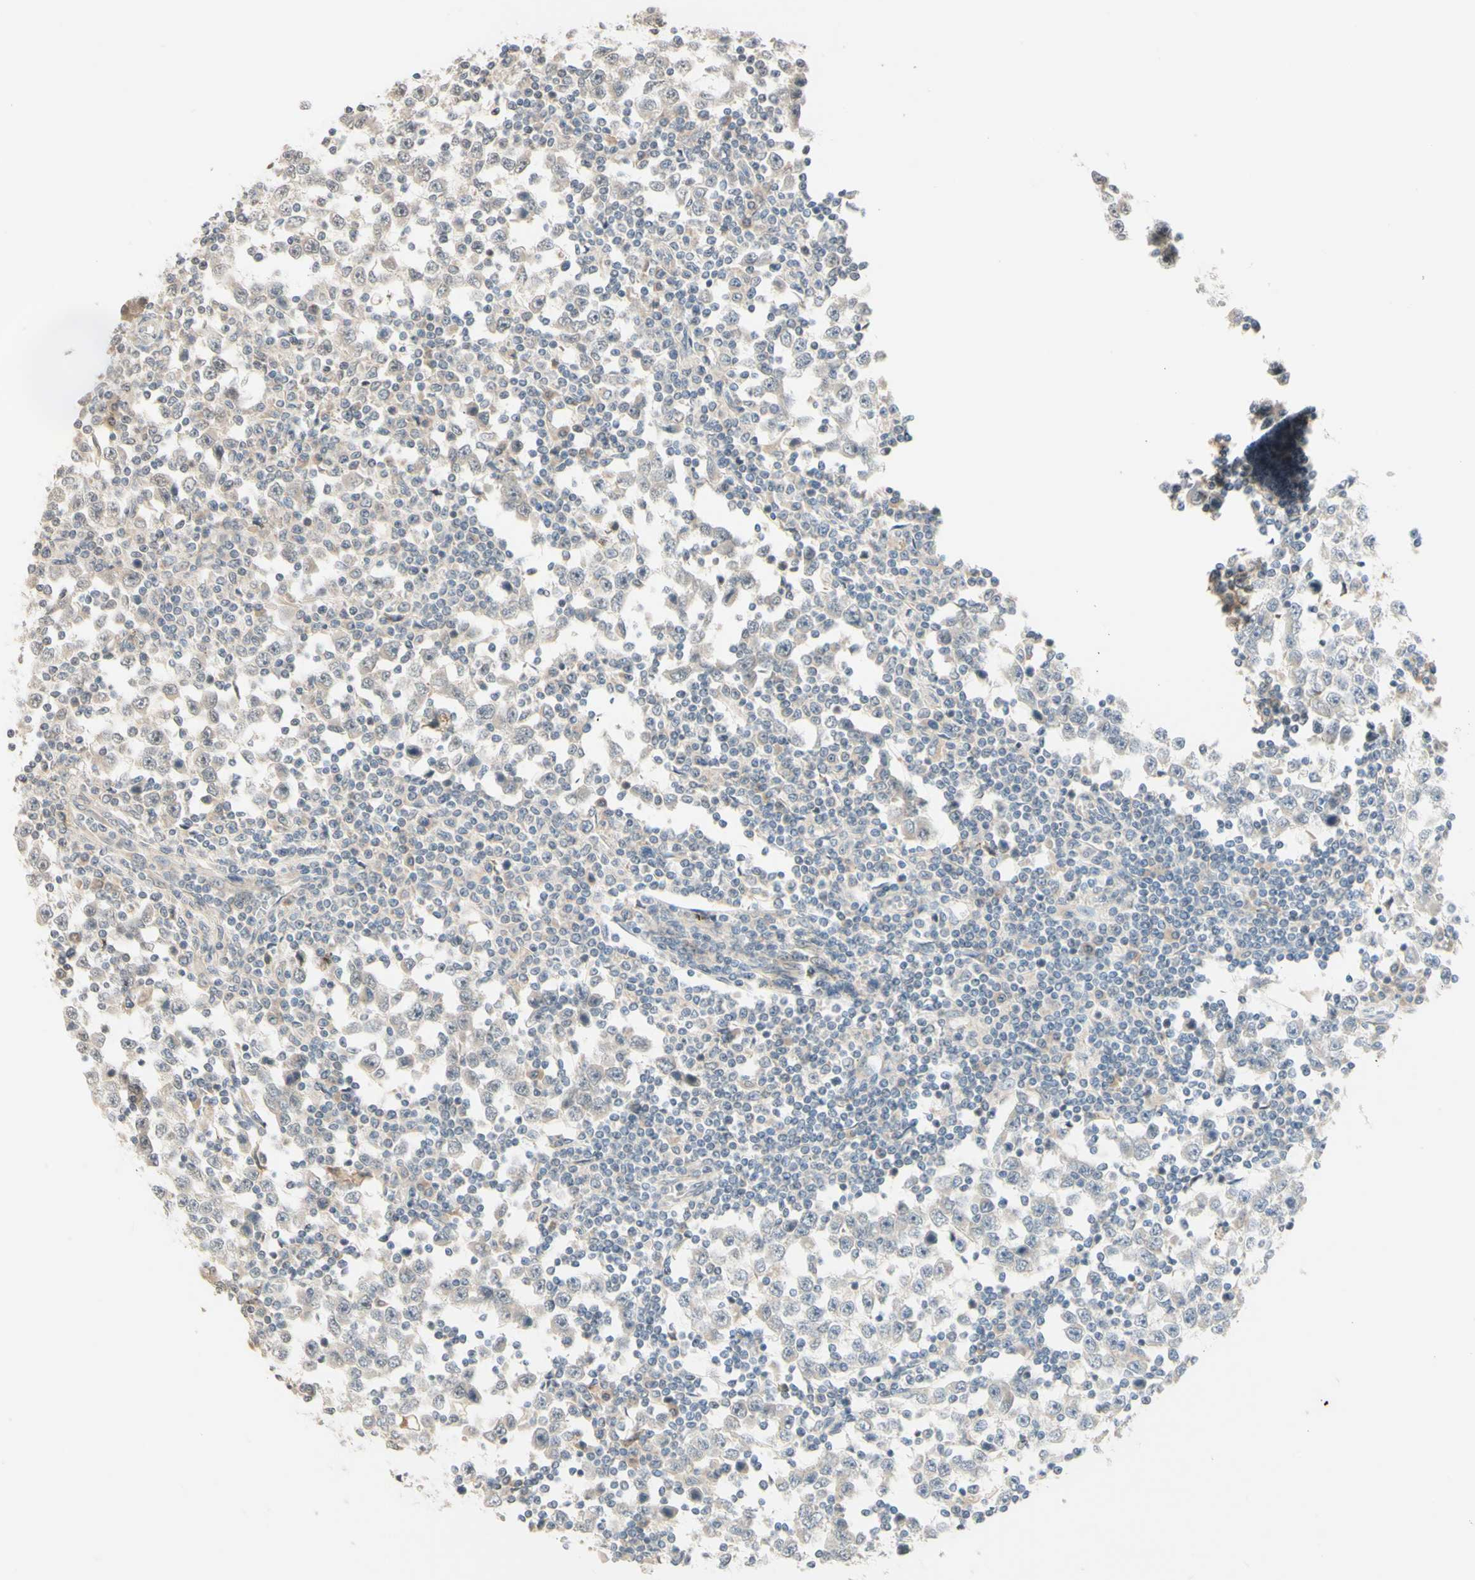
{"staining": {"intensity": "negative", "quantity": "none", "location": "none"}, "tissue": "testis cancer", "cell_type": "Tumor cells", "image_type": "cancer", "snomed": [{"axis": "morphology", "description": "Seminoma, NOS"}, {"axis": "topography", "description": "Testis"}], "caption": "DAB immunohistochemical staining of testis seminoma shows no significant expression in tumor cells.", "gene": "ZW10", "patient": {"sex": "male", "age": 65}}